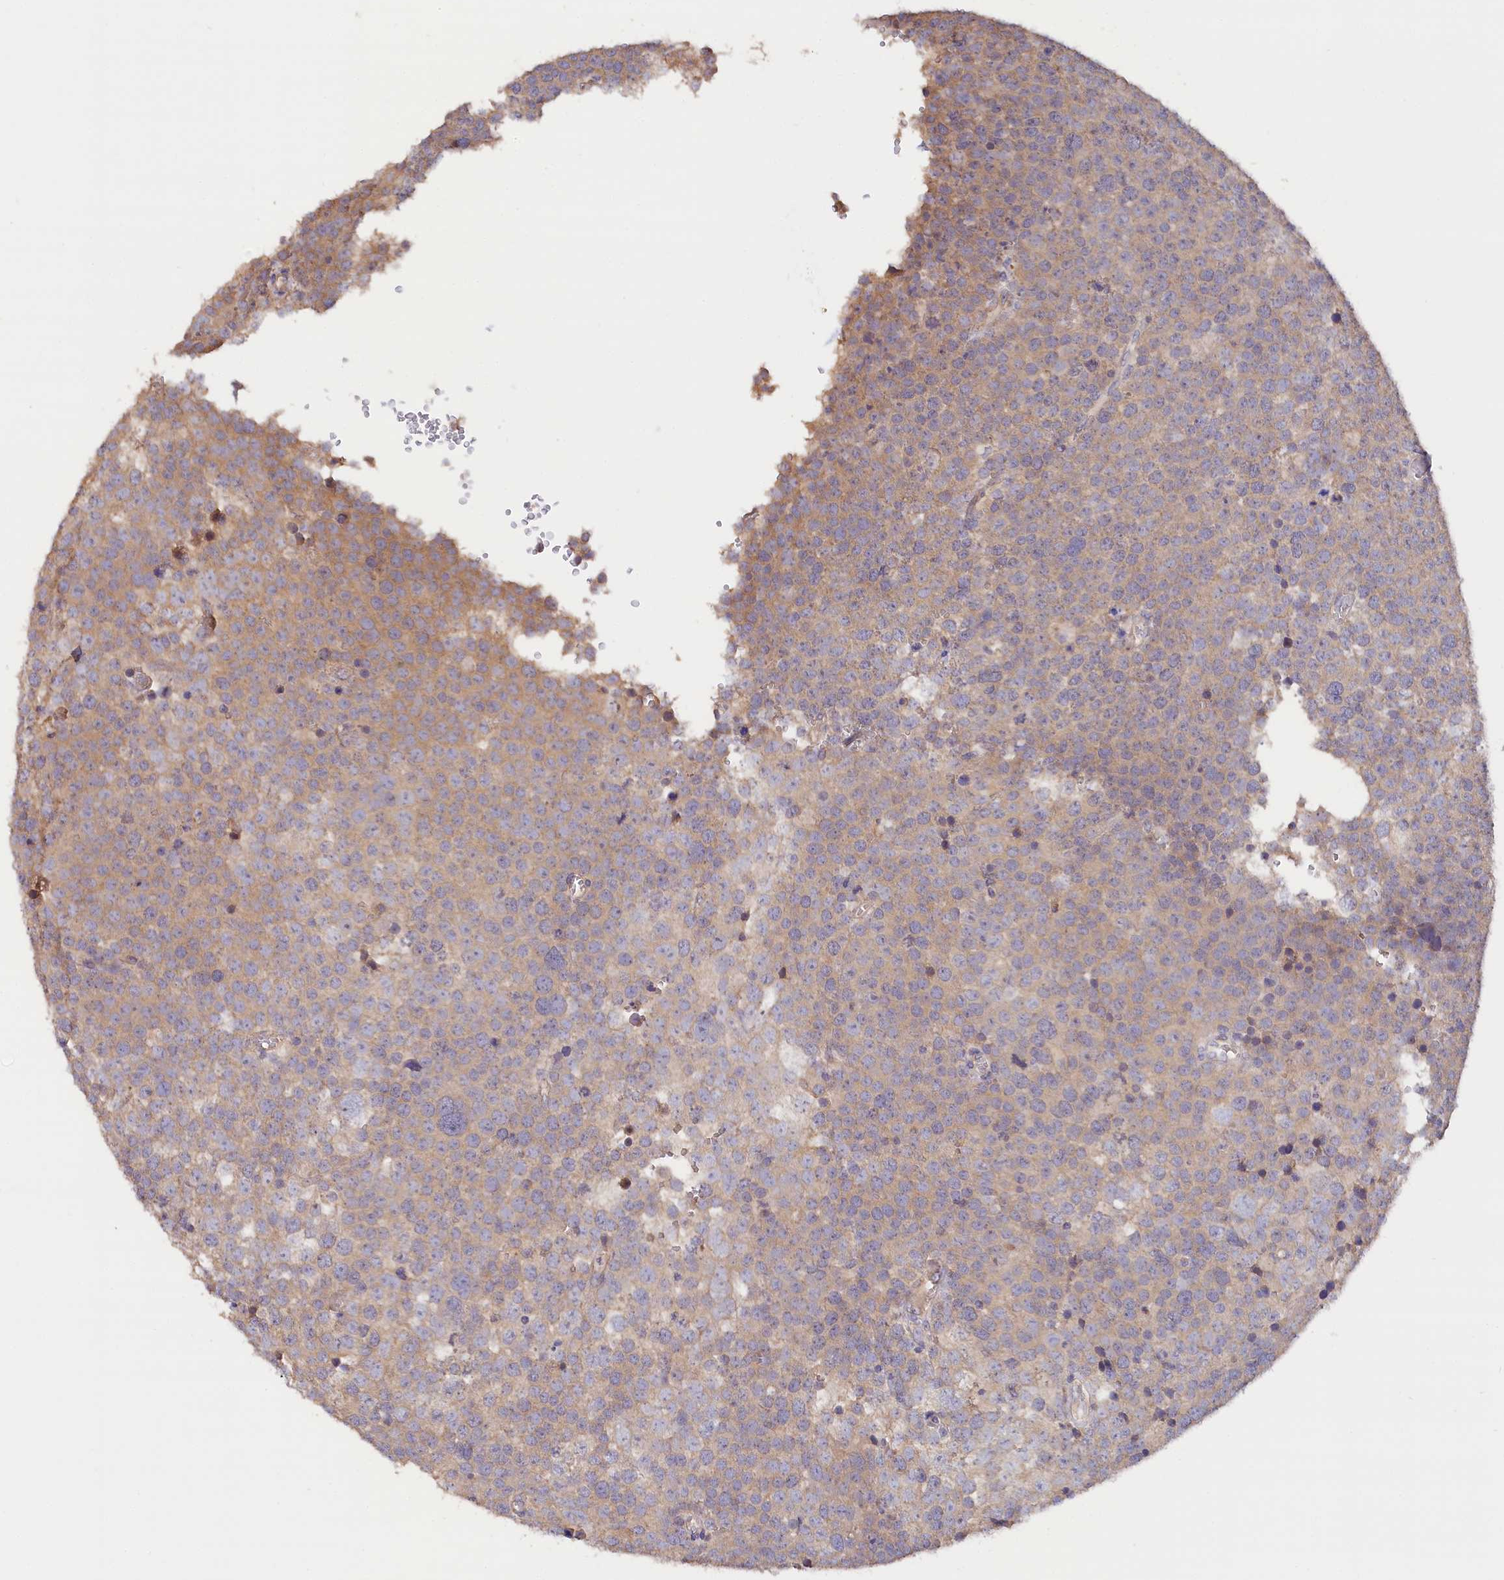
{"staining": {"intensity": "weak", "quantity": "25%-75%", "location": "cytoplasmic/membranous"}, "tissue": "testis cancer", "cell_type": "Tumor cells", "image_type": "cancer", "snomed": [{"axis": "morphology", "description": "Seminoma, NOS"}, {"axis": "topography", "description": "Testis"}], "caption": "Immunohistochemical staining of human seminoma (testis) reveals low levels of weak cytoplasmic/membranous protein staining in about 25%-75% of tumor cells.", "gene": "KATNB1", "patient": {"sex": "male", "age": 71}}